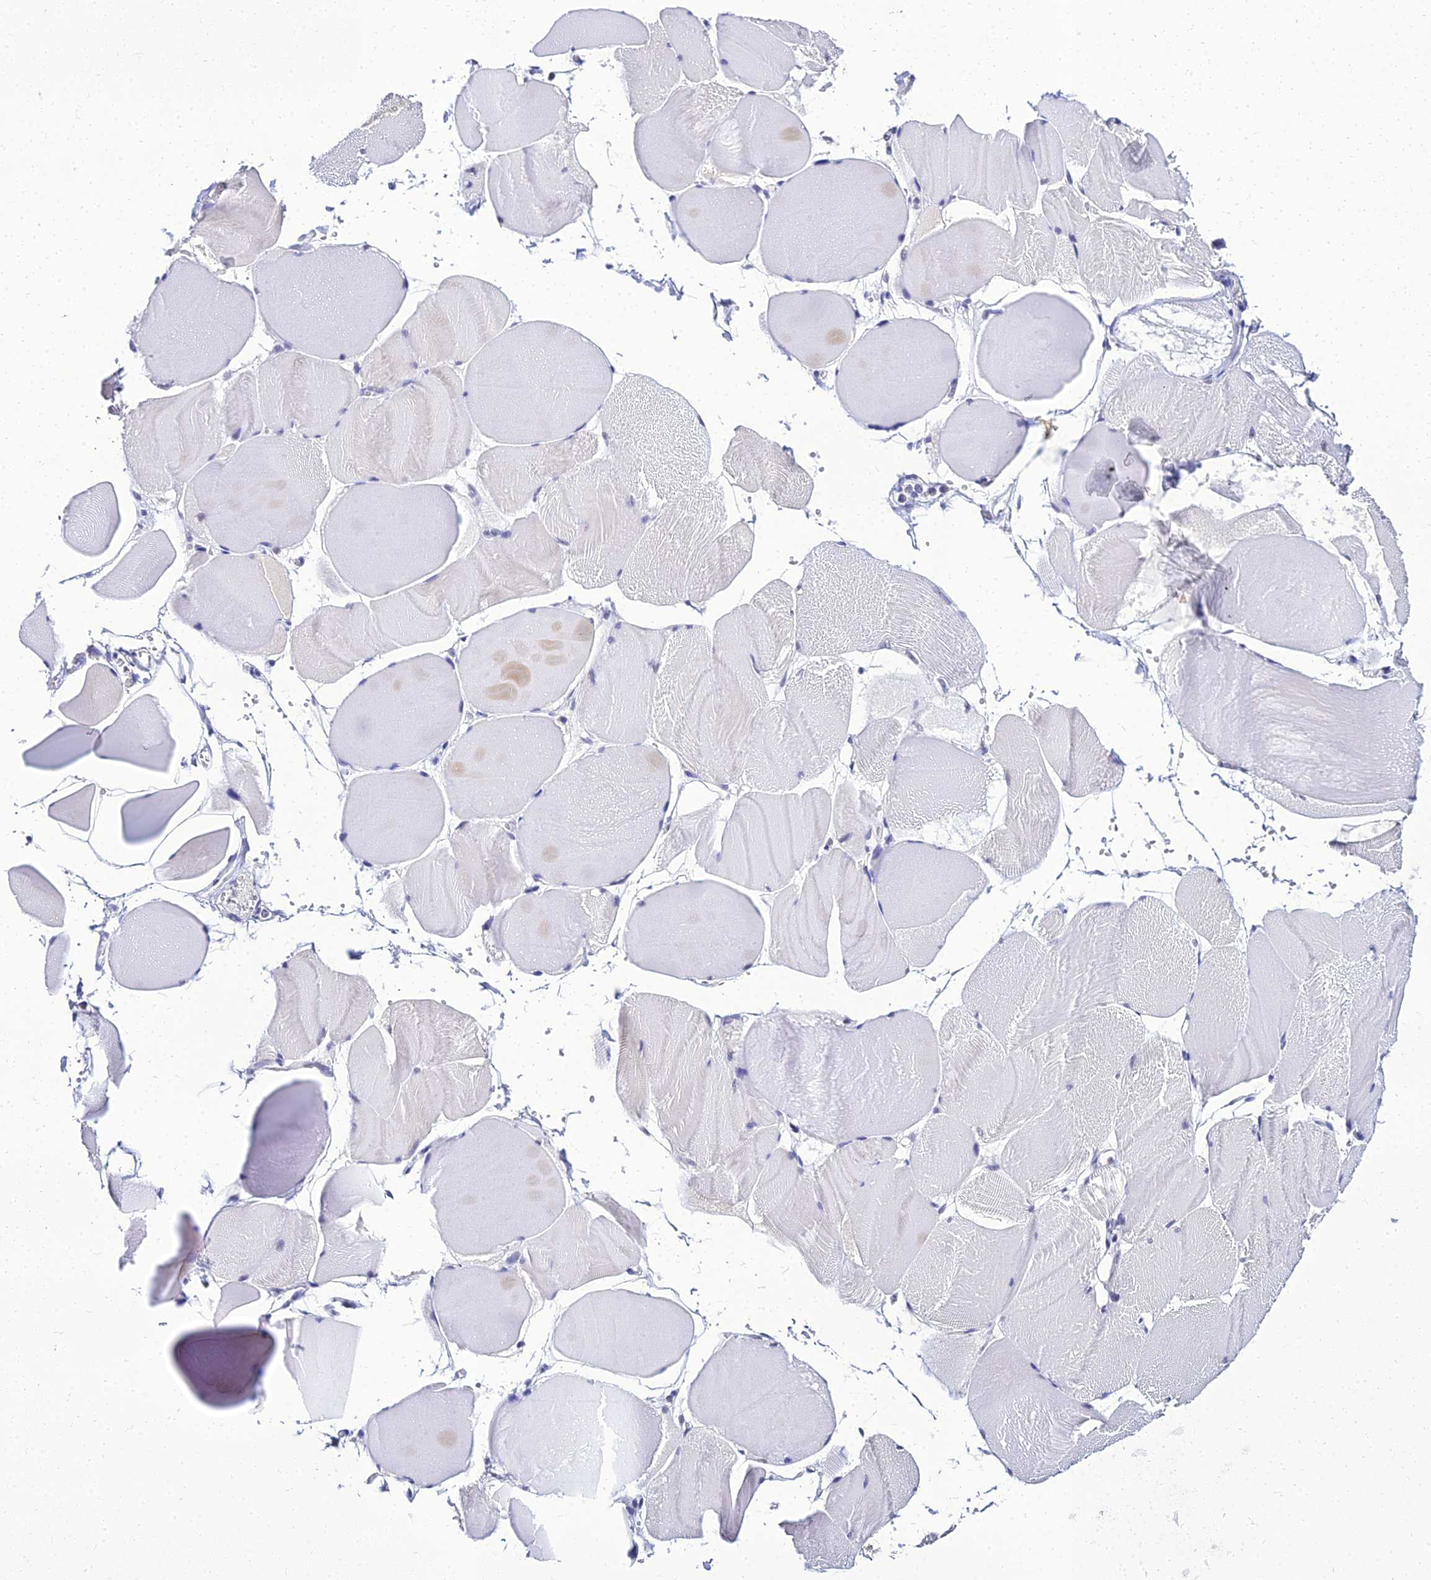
{"staining": {"intensity": "negative", "quantity": "none", "location": "none"}, "tissue": "skeletal muscle", "cell_type": "Myocytes", "image_type": "normal", "snomed": [{"axis": "morphology", "description": "Normal tissue, NOS"}, {"axis": "morphology", "description": "Basal cell carcinoma"}, {"axis": "topography", "description": "Skeletal muscle"}], "caption": "The IHC image has no significant expression in myocytes of skeletal muscle.", "gene": "PPP4R2", "patient": {"sex": "female", "age": 64}}